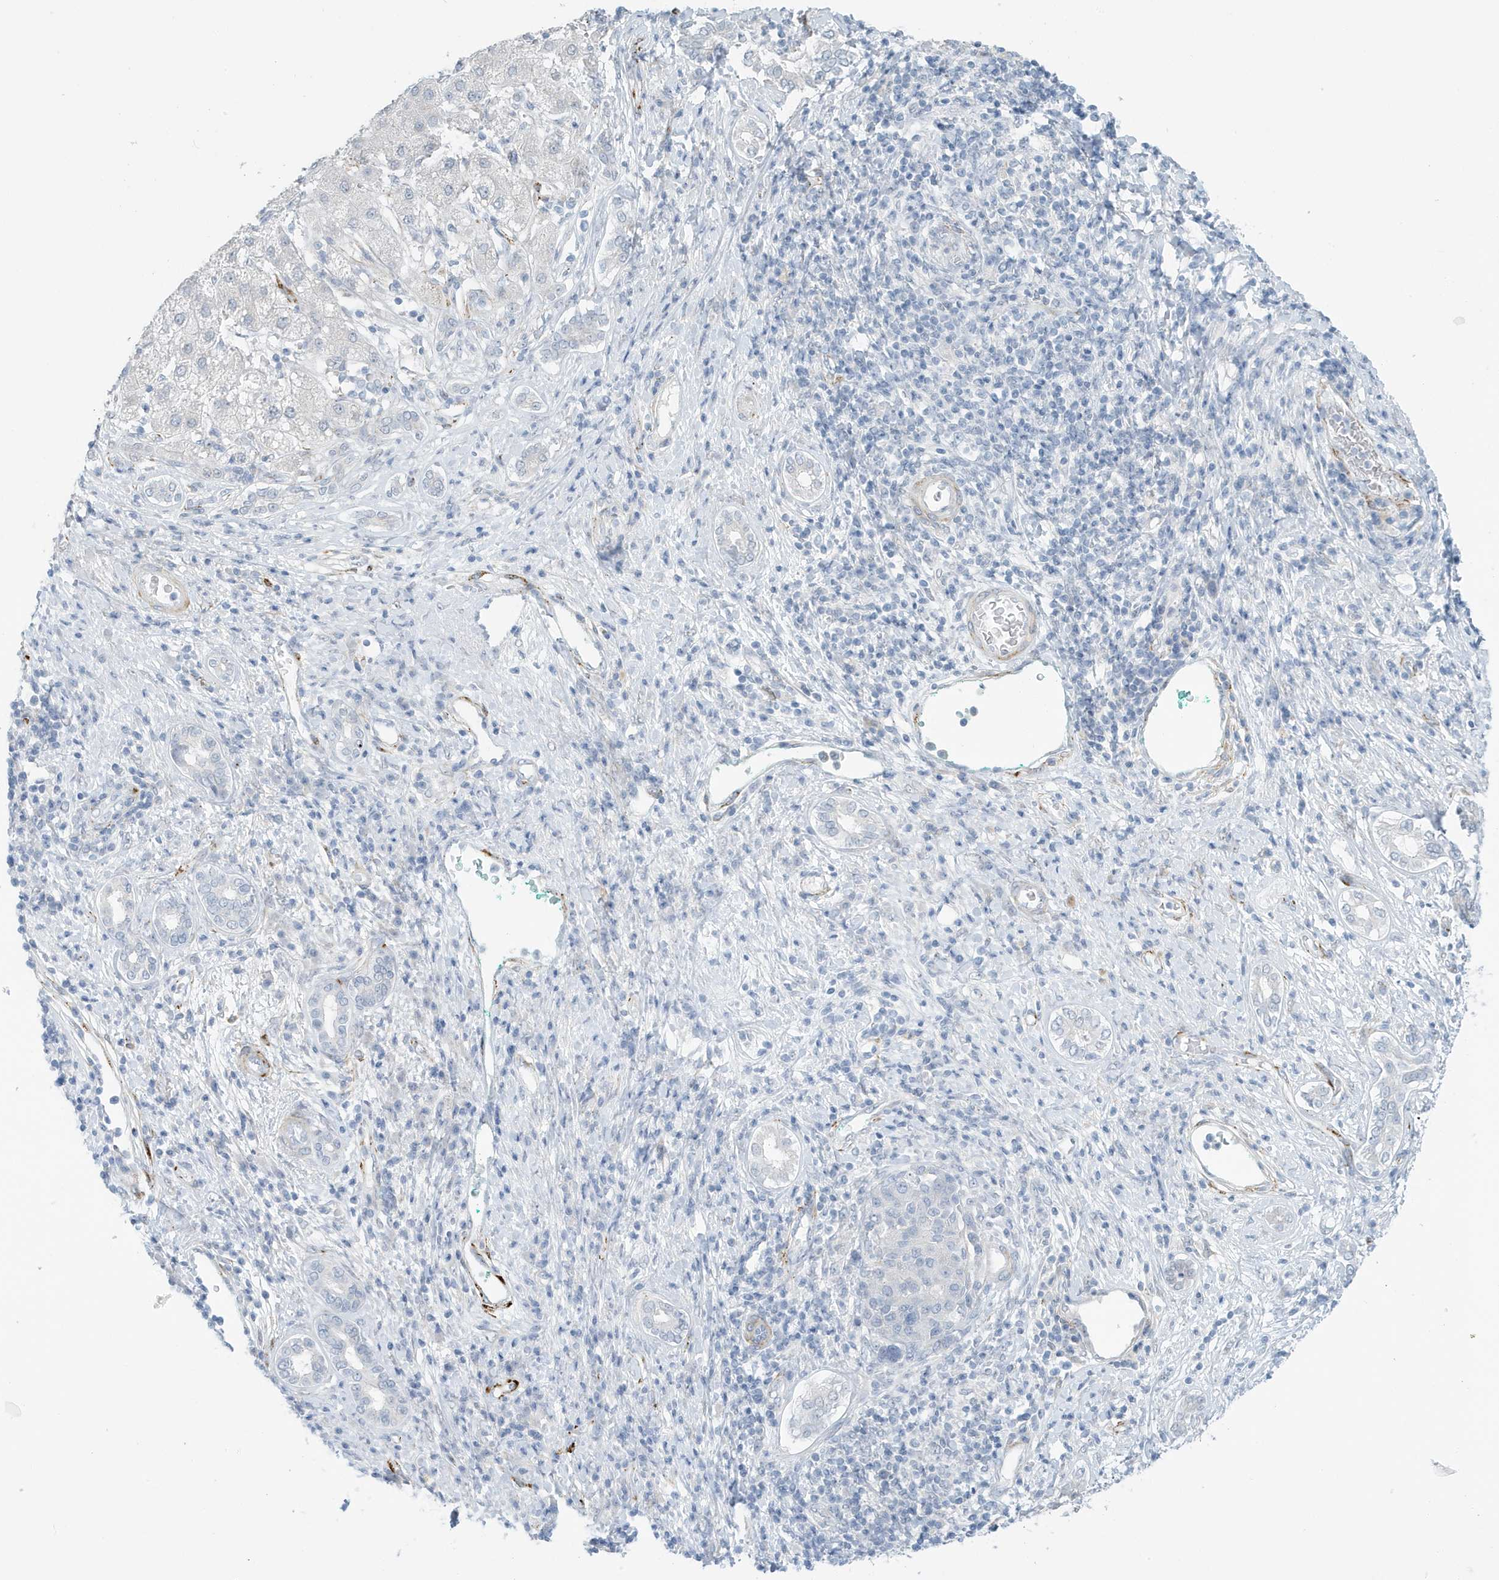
{"staining": {"intensity": "negative", "quantity": "none", "location": "none"}, "tissue": "liver cancer", "cell_type": "Tumor cells", "image_type": "cancer", "snomed": [{"axis": "morphology", "description": "Carcinoma, Hepatocellular, NOS"}, {"axis": "topography", "description": "Liver"}], "caption": "IHC of human hepatocellular carcinoma (liver) displays no positivity in tumor cells.", "gene": "PERM1", "patient": {"sex": "male", "age": 65}}